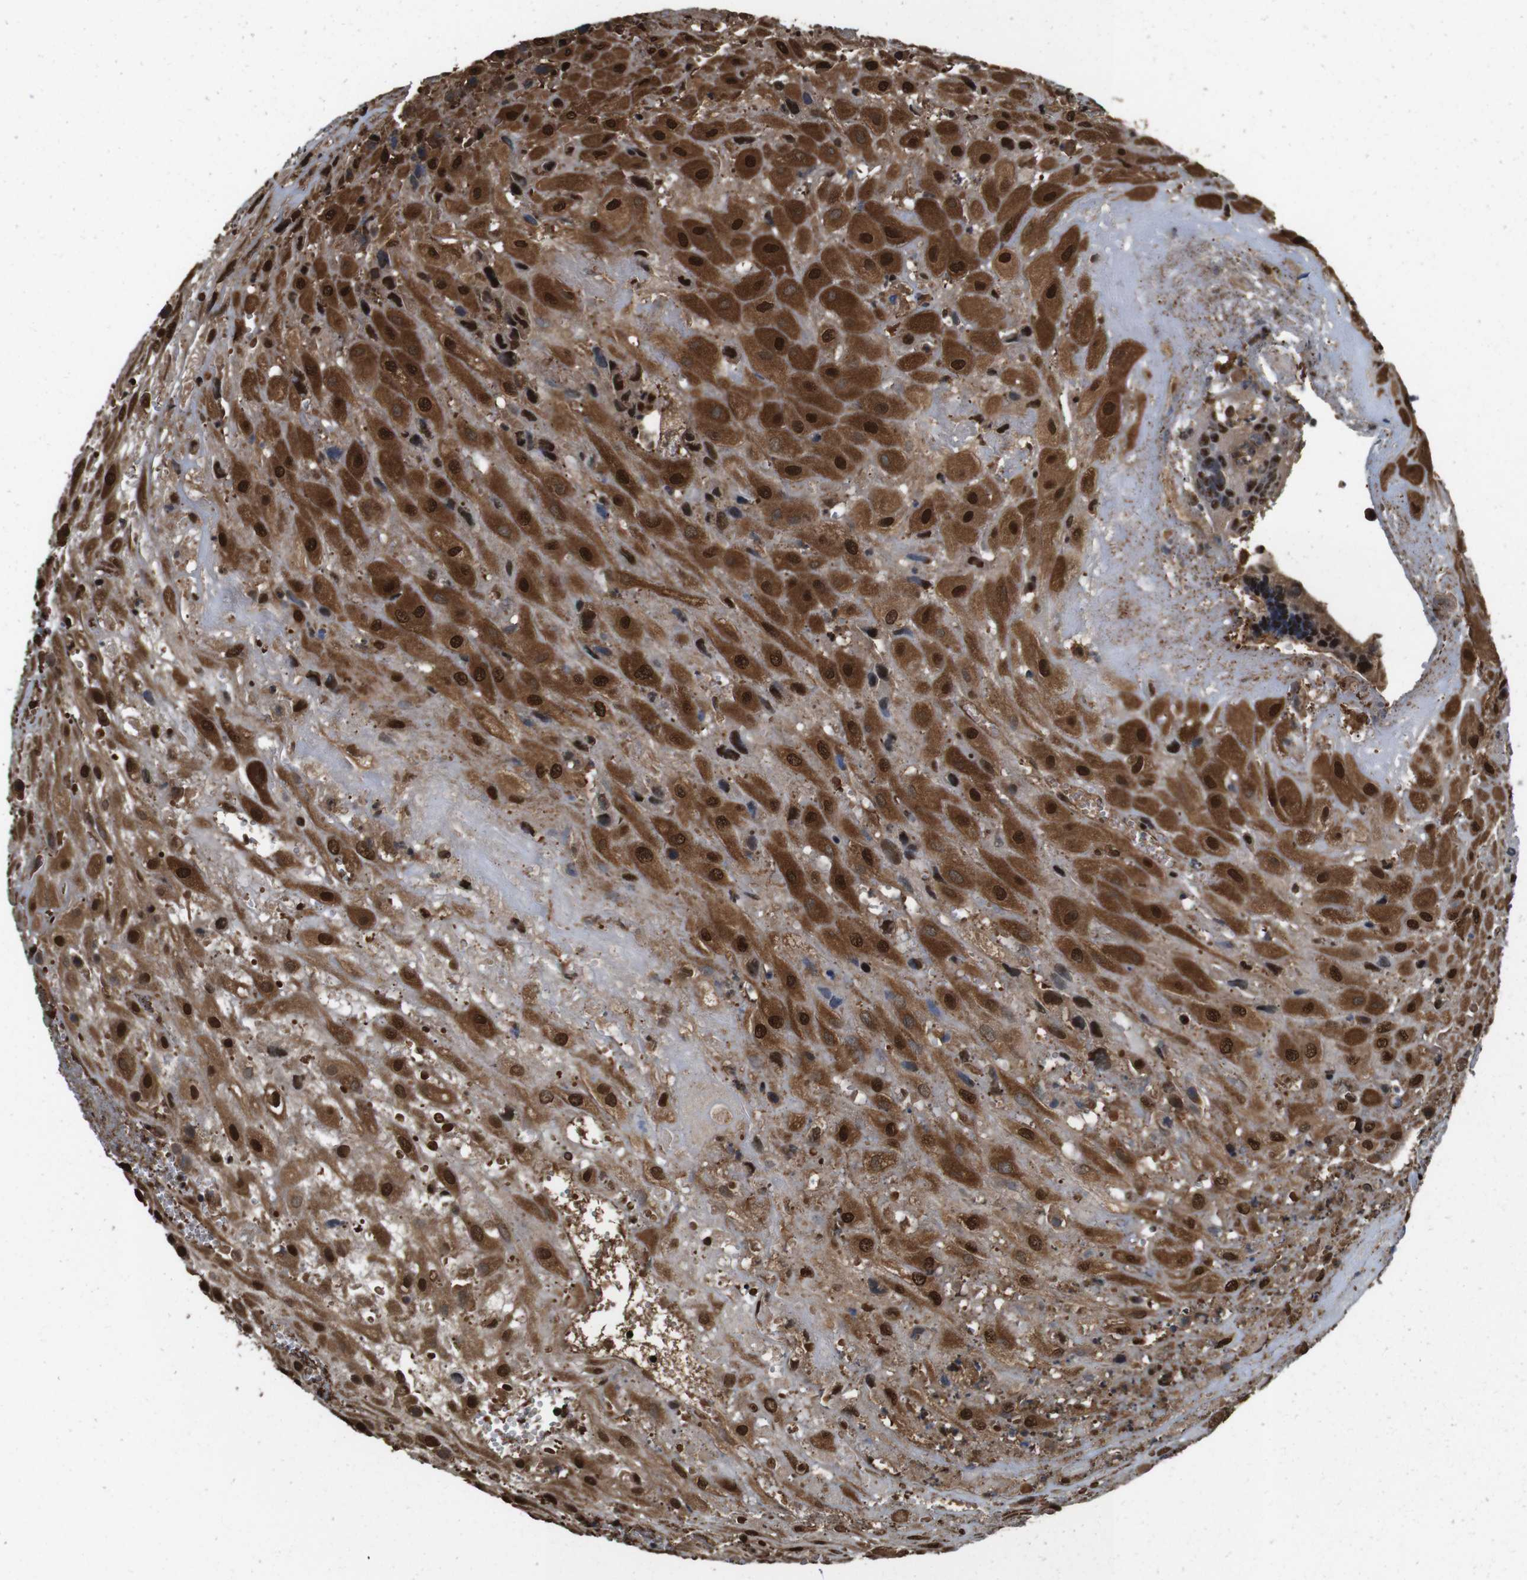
{"staining": {"intensity": "strong", "quantity": ">75%", "location": "cytoplasmic/membranous,nuclear"}, "tissue": "placenta", "cell_type": "Decidual cells", "image_type": "normal", "snomed": [{"axis": "morphology", "description": "Normal tissue, NOS"}, {"axis": "topography", "description": "Placenta"}], "caption": "Human placenta stained with a brown dye exhibits strong cytoplasmic/membranous,nuclear positive staining in about >75% of decidual cells.", "gene": "VCP", "patient": {"sex": "female", "age": 18}}